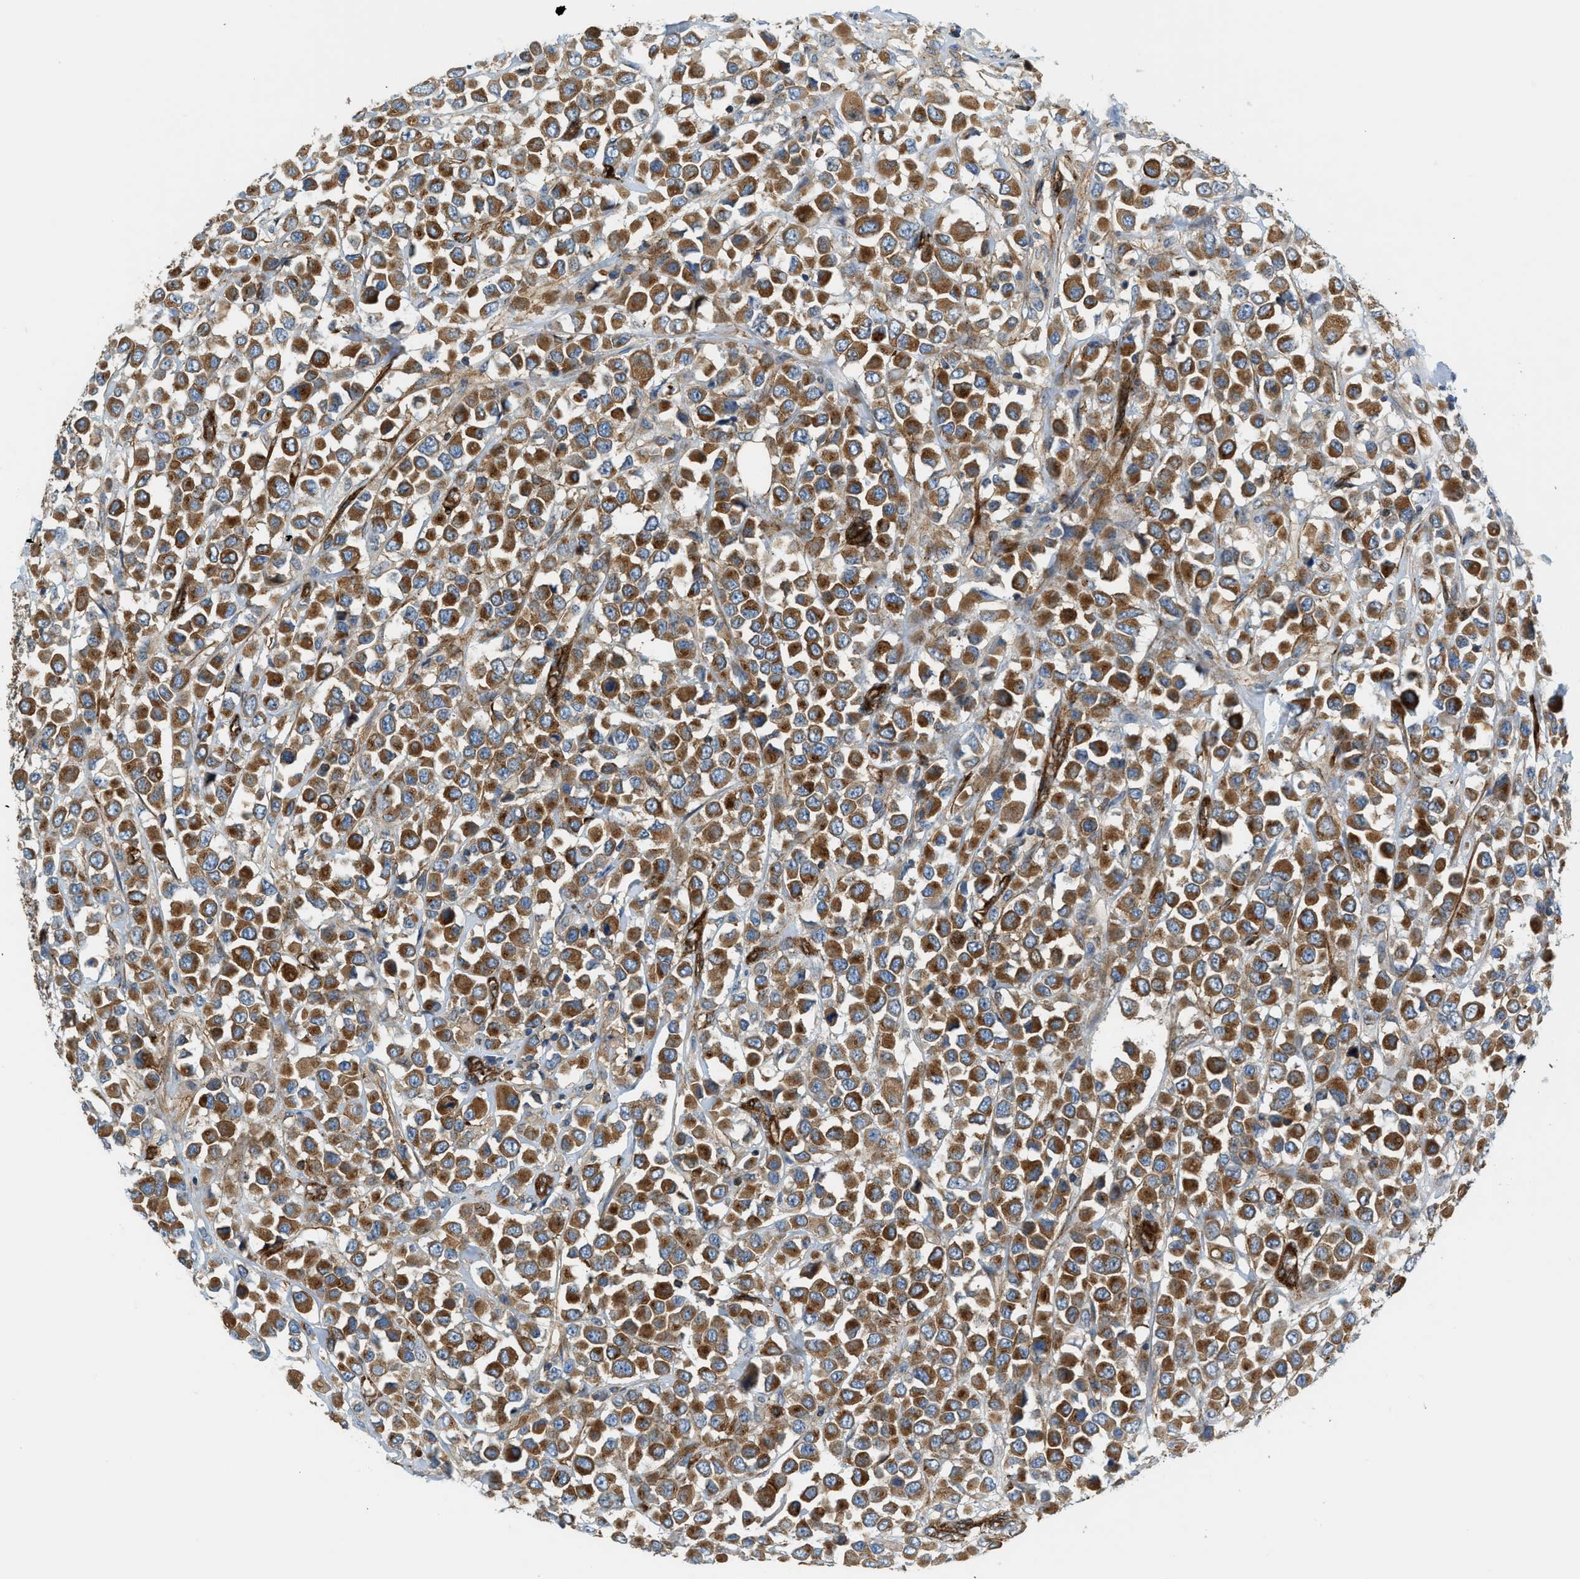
{"staining": {"intensity": "strong", "quantity": ">75%", "location": "cytoplasmic/membranous"}, "tissue": "breast cancer", "cell_type": "Tumor cells", "image_type": "cancer", "snomed": [{"axis": "morphology", "description": "Duct carcinoma"}, {"axis": "topography", "description": "Breast"}], "caption": "Immunohistochemistry (IHC) image of neoplastic tissue: human breast cancer stained using immunohistochemistry exhibits high levels of strong protein expression localized specifically in the cytoplasmic/membranous of tumor cells, appearing as a cytoplasmic/membranous brown color.", "gene": "HIP1", "patient": {"sex": "female", "age": 61}}